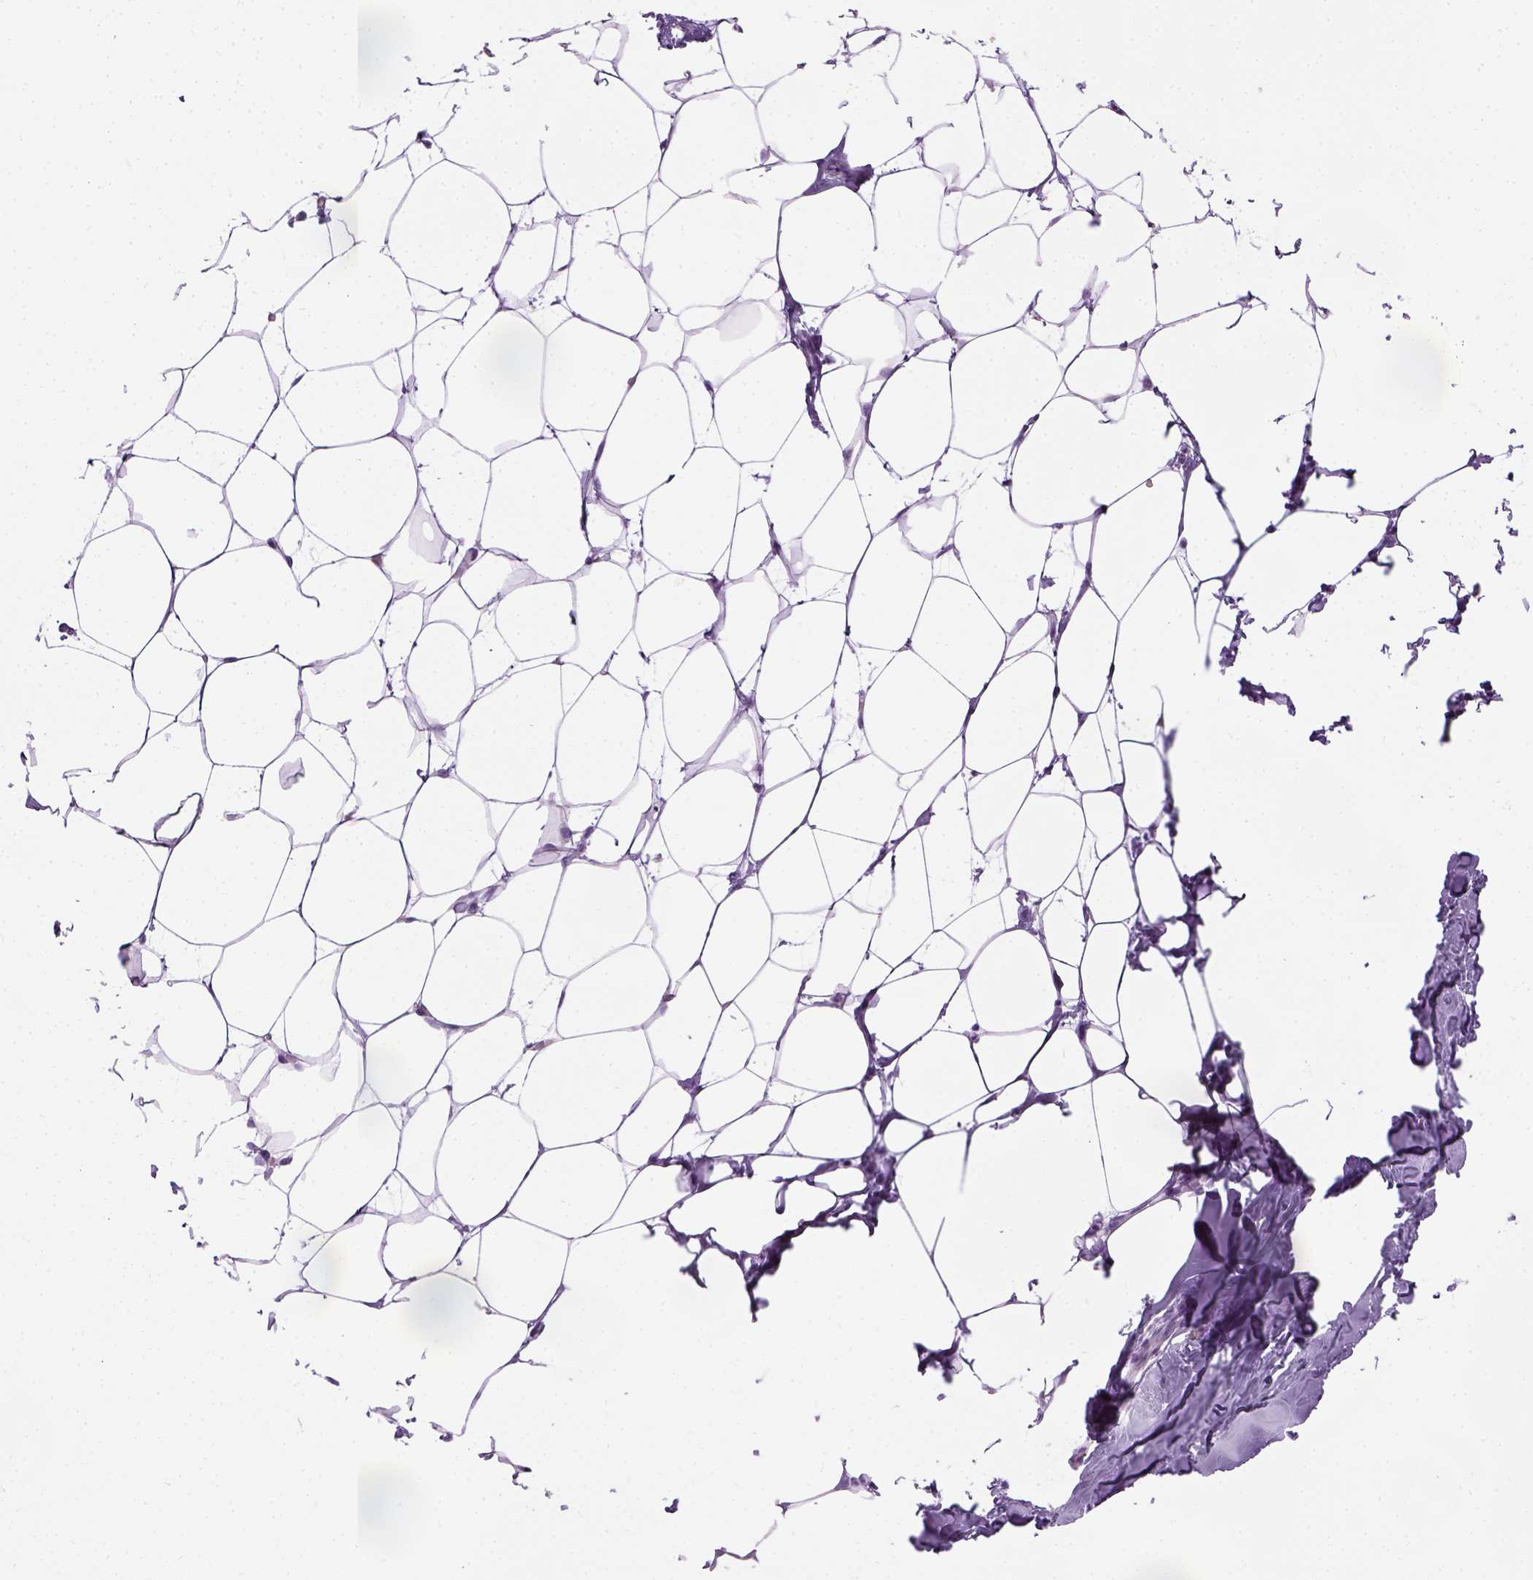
{"staining": {"intensity": "negative", "quantity": "none", "location": "none"}, "tissue": "breast", "cell_type": "Adipocytes", "image_type": "normal", "snomed": [{"axis": "morphology", "description": "Normal tissue, NOS"}, {"axis": "topography", "description": "Breast"}], "caption": "DAB immunohistochemical staining of benign breast displays no significant positivity in adipocytes. Nuclei are stained in blue.", "gene": "CIBAR2", "patient": {"sex": "female", "age": 27}}